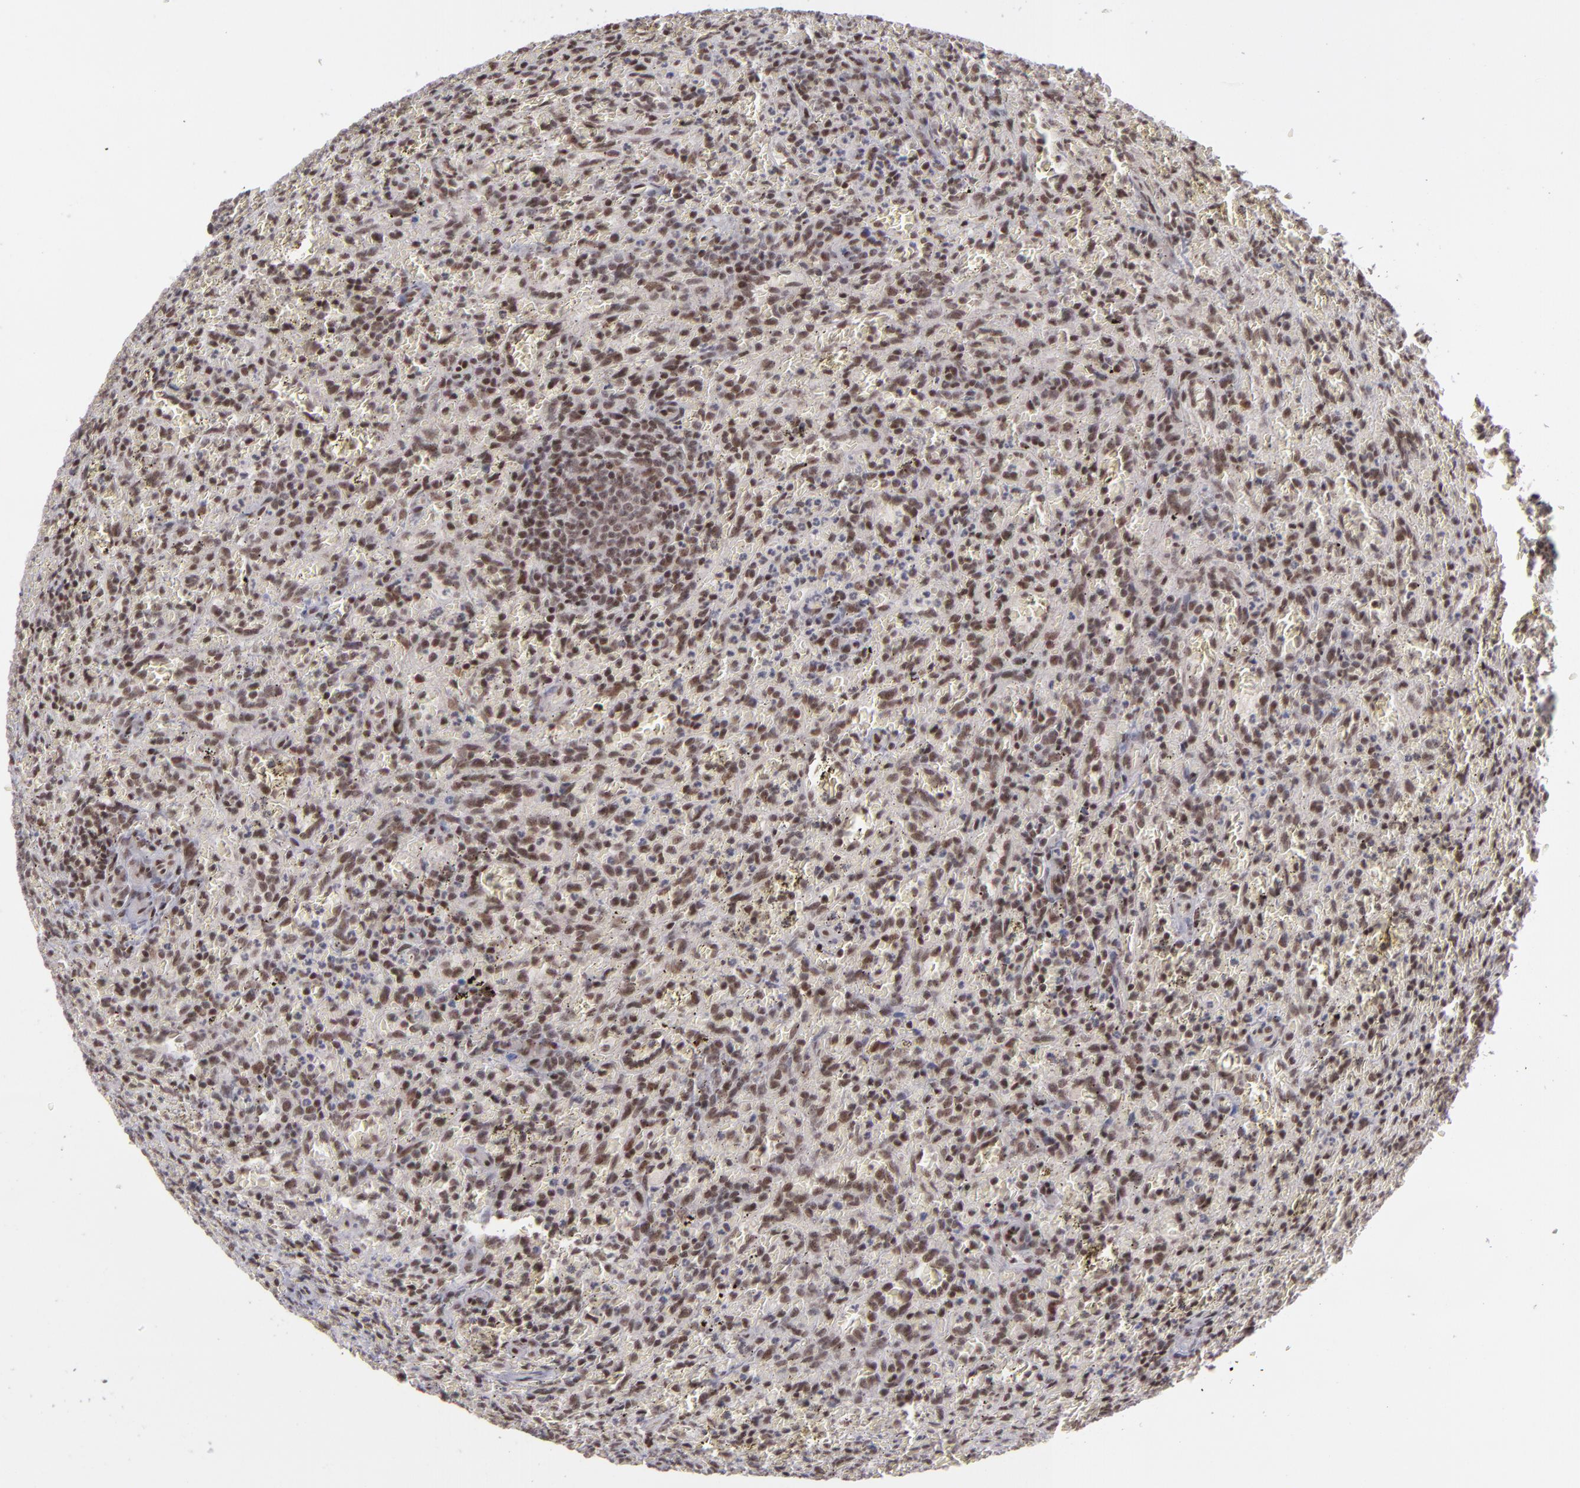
{"staining": {"intensity": "moderate", "quantity": ">75%", "location": "nuclear"}, "tissue": "lymphoma", "cell_type": "Tumor cells", "image_type": "cancer", "snomed": [{"axis": "morphology", "description": "Malignant lymphoma, non-Hodgkin's type, Low grade"}, {"axis": "topography", "description": "Spleen"}], "caption": "Protein analysis of low-grade malignant lymphoma, non-Hodgkin's type tissue exhibits moderate nuclear expression in about >75% of tumor cells. The protein is shown in brown color, while the nuclei are stained blue.", "gene": "MLLT3", "patient": {"sex": "female", "age": 64}}